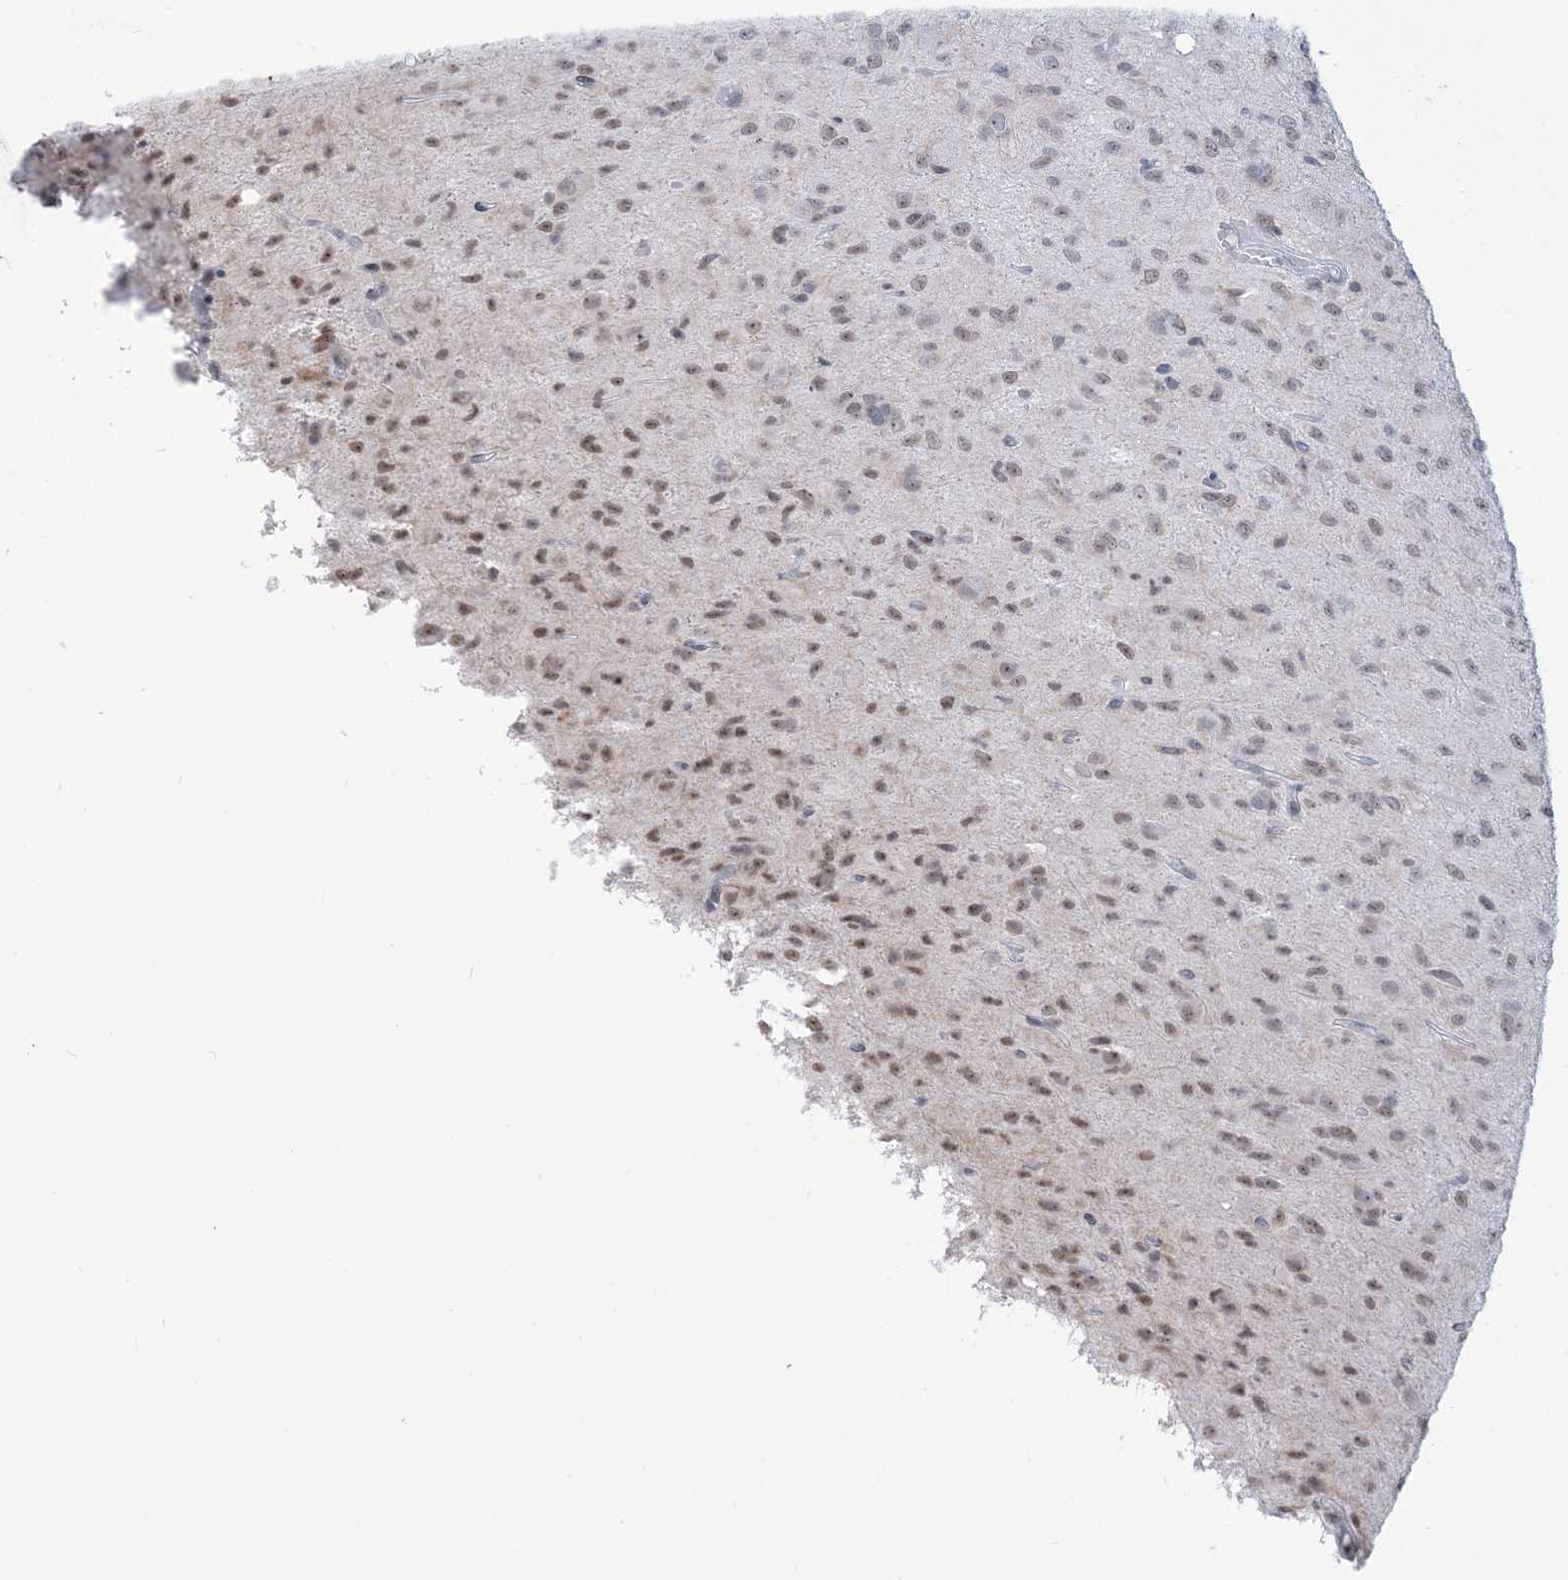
{"staining": {"intensity": "moderate", "quantity": "25%-75%", "location": "nuclear"}, "tissue": "glioma", "cell_type": "Tumor cells", "image_type": "cancer", "snomed": [{"axis": "morphology", "description": "Glioma, malignant, High grade"}, {"axis": "topography", "description": "Brain"}], "caption": "Malignant glioma (high-grade) stained with a brown dye exhibits moderate nuclear positive positivity in about 25%-75% of tumor cells.", "gene": "DDX21", "patient": {"sex": "female", "age": 59}}